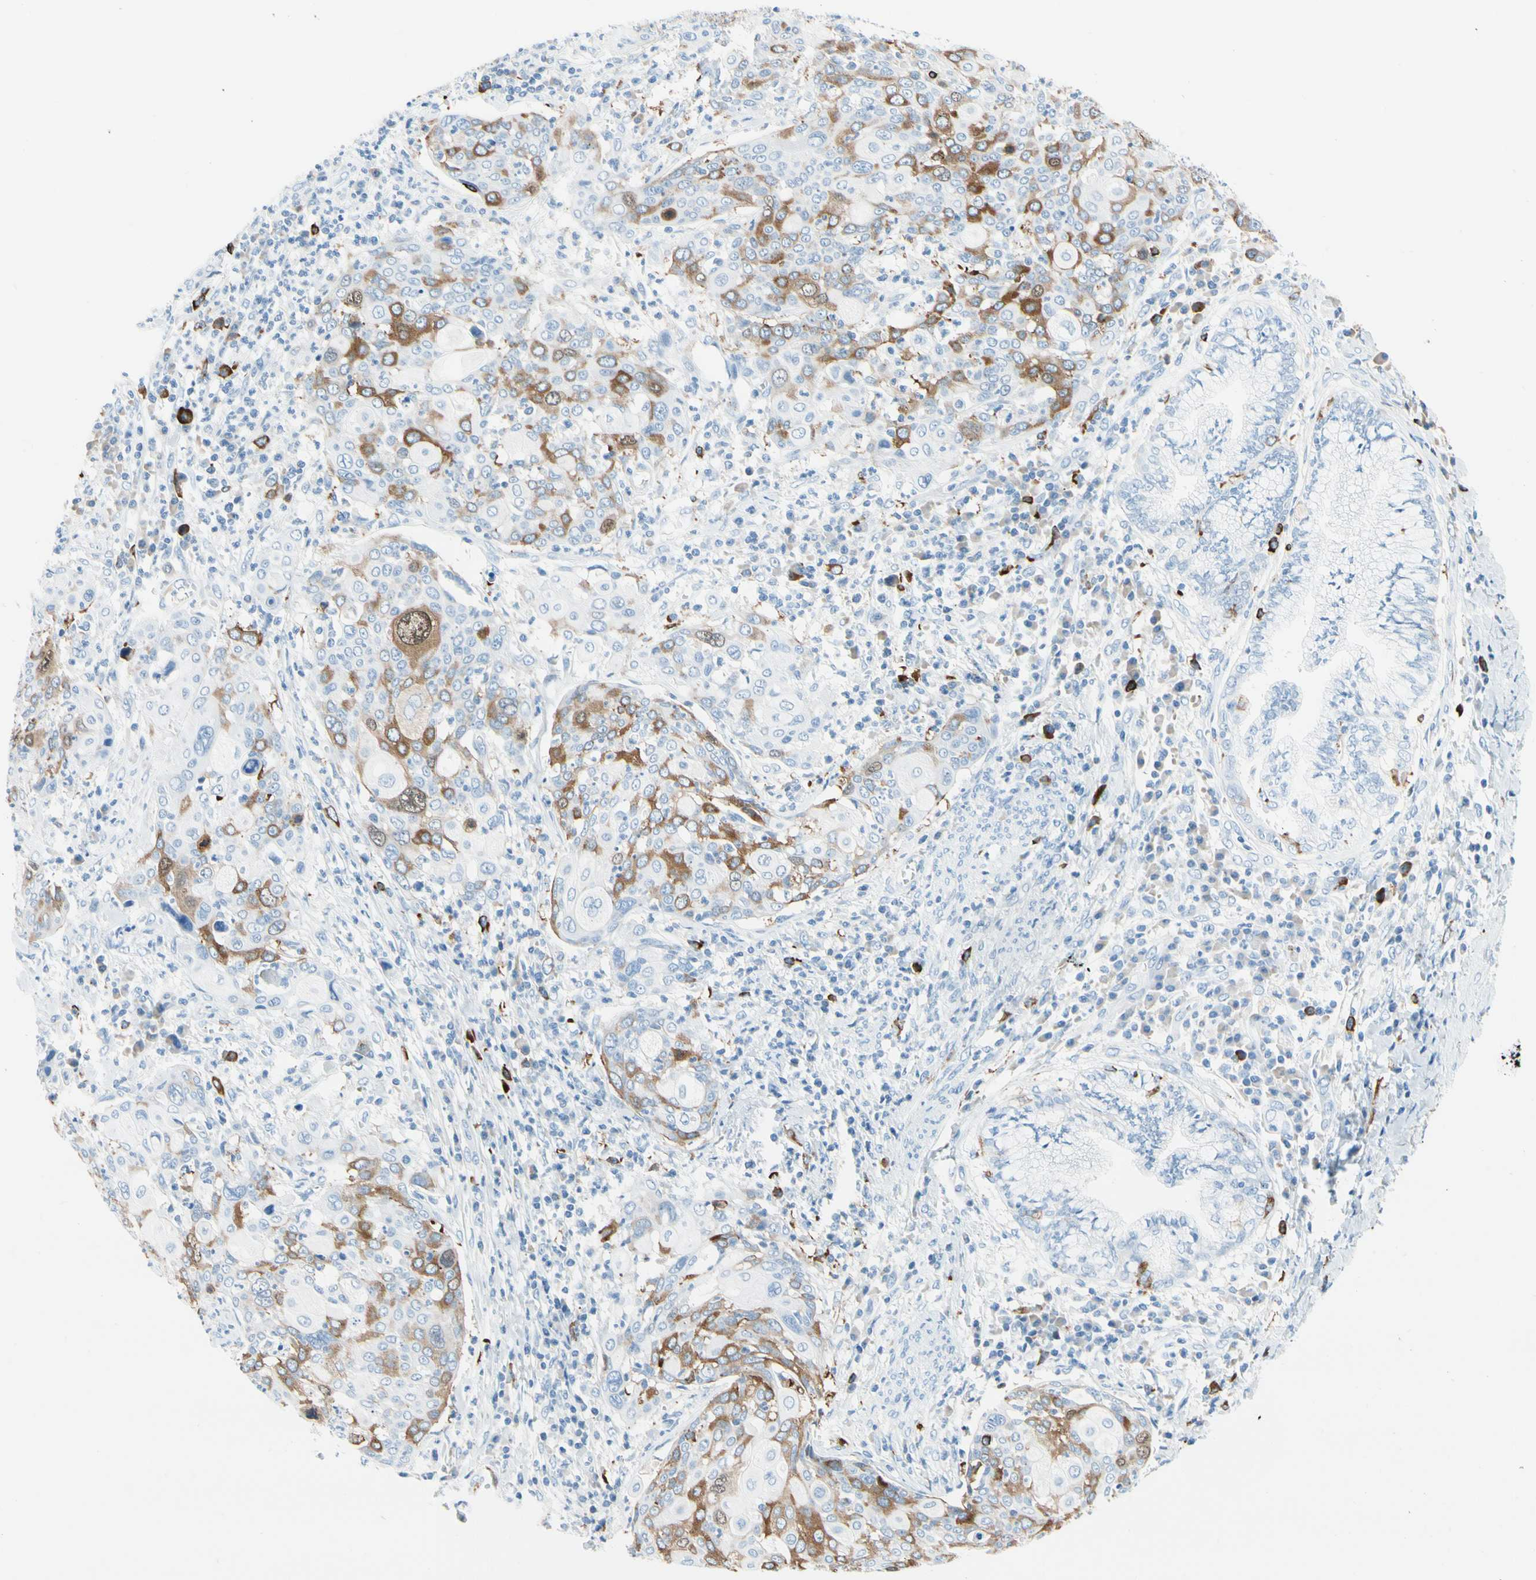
{"staining": {"intensity": "moderate", "quantity": ">75%", "location": "cytoplasmic/membranous"}, "tissue": "cervical cancer", "cell_type": "Tumor cells", "image_type": "cancer", "snomed": [{"axis": "morphology", "description": "Squamous cell carcinoma, NOS"}, {"axis": "topography", "description": "Cervix"}], "caption": "Brown immunohistochemical staining in squamous cell carcinoma (cervical) shows moderate cytoplasmic/membranous positivity in about >75% of tumor cells. (Brightfield microscopy of DAB IHC at high magnification).", "gene": "TACC3", "patient": {"sex": "female", "age": 40}}